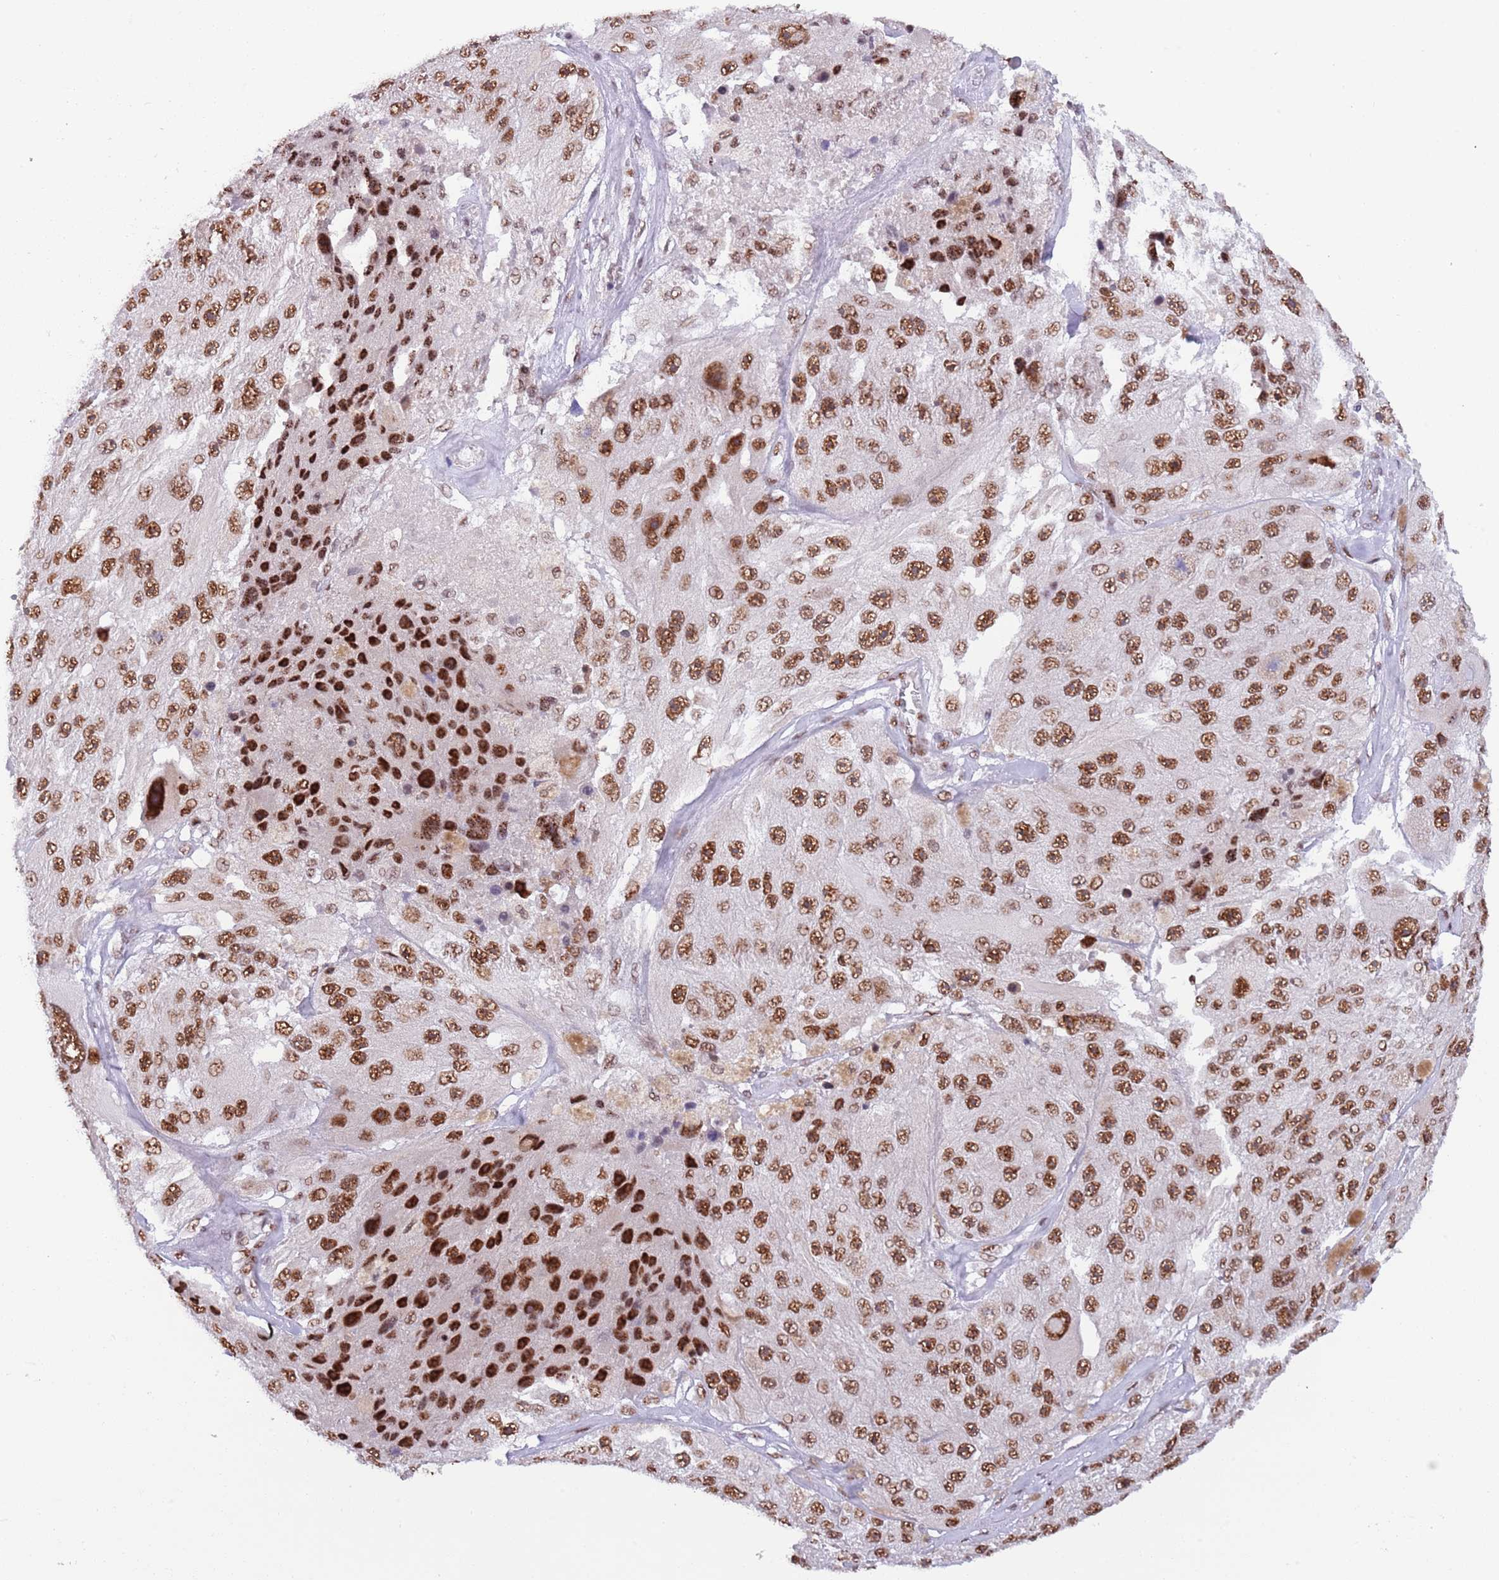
{"staining": {"intensity": "moderate", "quantity": ">75%", "location": "nuclear"}, "tissue": "melanoma", "cell_type": "Tumor cells", "image_type": "cancer", "snomed": [{"axis": "morphology", "description": "Malignant melanoma, Metastatic site"}, {"axis": "topography", "description": "Lymph node"}], "caption": "IHC of human melanoma demonstrates medium levels of moderate nuclear expression in approximately >75% of tumor cells. (brown staining indicates protein expression, while blue staining denotes nuclei).", "gene": "SF3A2", "patient": {"sex": "male", "age": 62}}